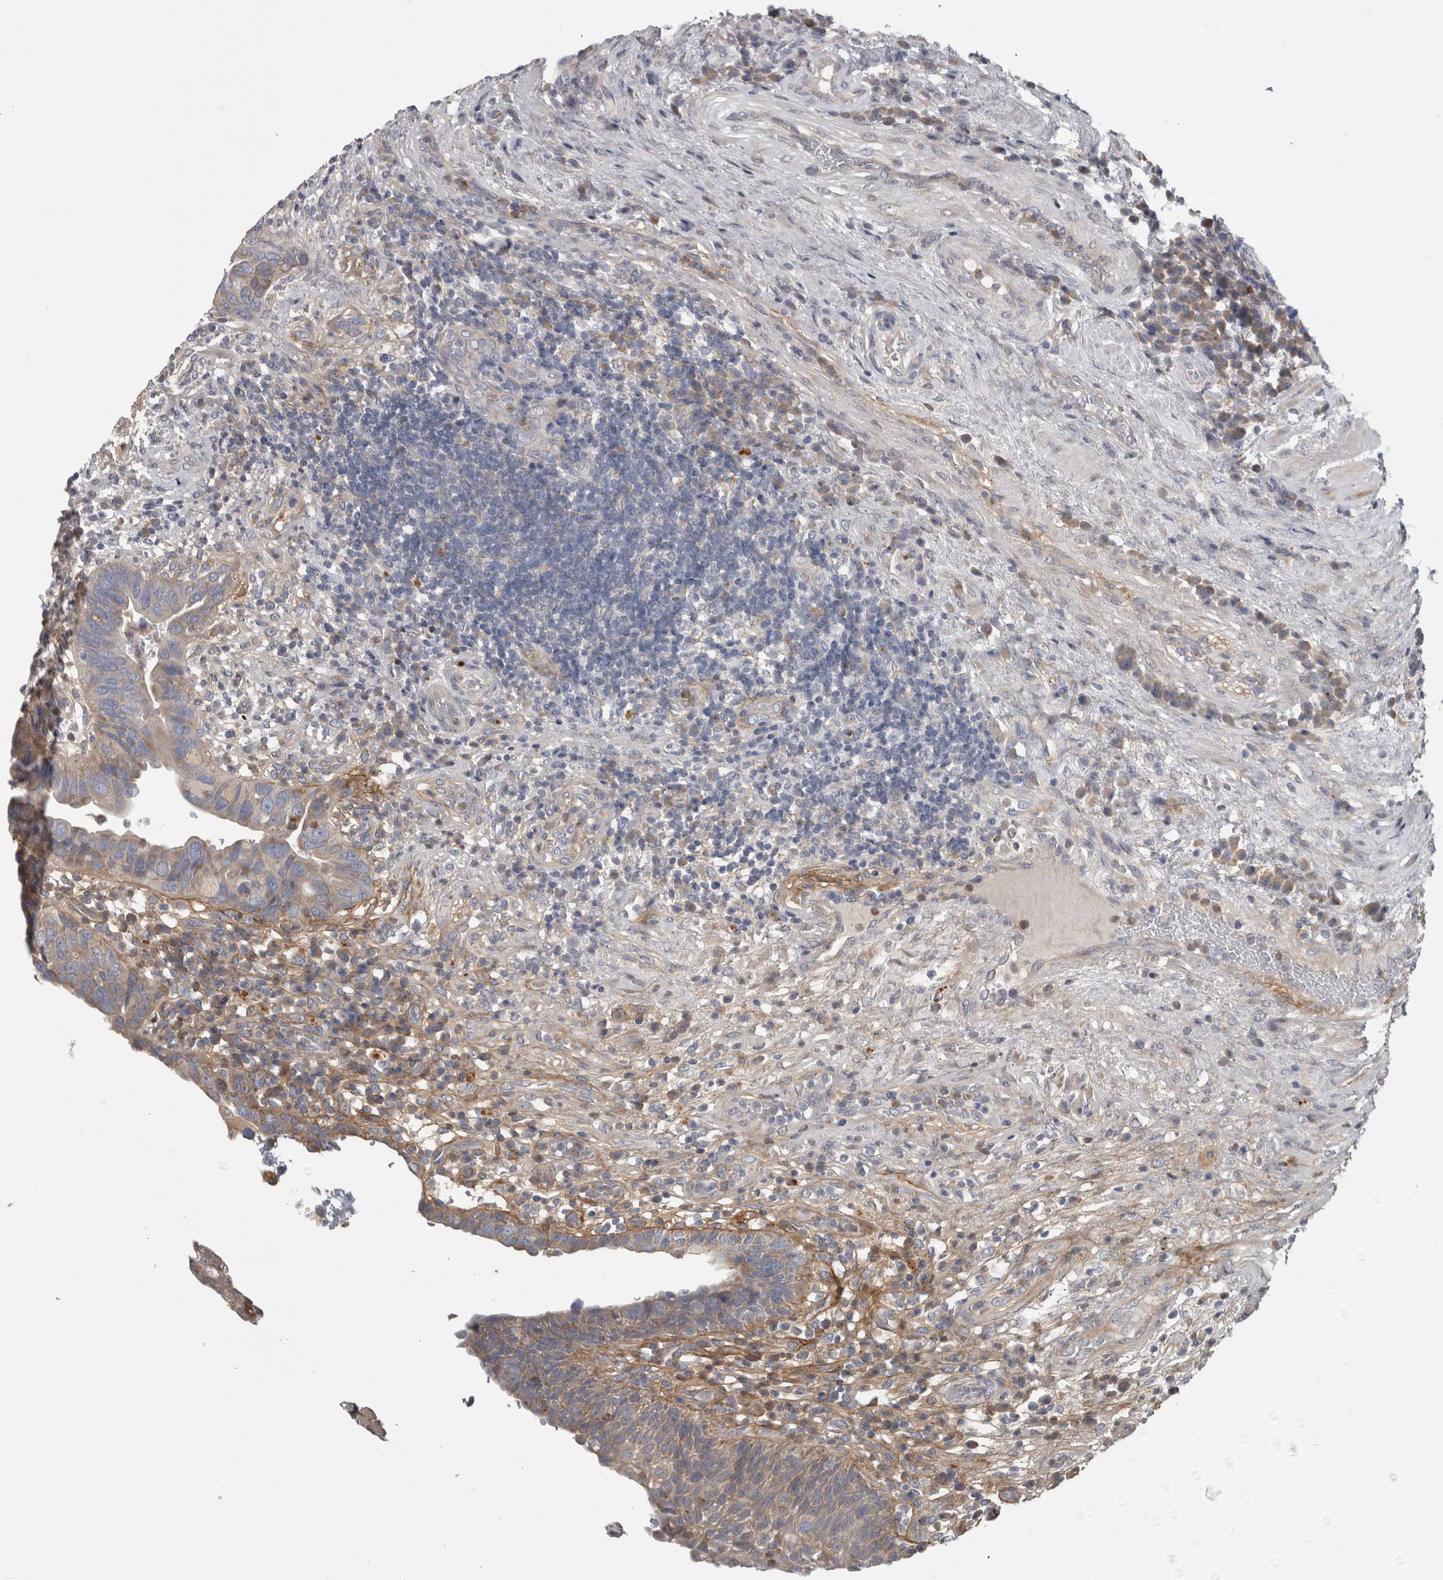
{"staining": {"intensity": "weak", "quantity": "25%-75%", "location": "cytoplasmic/membranous"}, "tissue": "urothelial cancer", "cell_type": "Tumor cells", "image_type": "cancer", "snomed": [{"axis": "morphology", "description": "Urothelial carcinoma, High grade"}, {"axis": "topography", "description": "Urinary bladder"}], "caption": "Urothelial carcinoma (high-grade) stained with IHC displays weak cytoplasmic/membranous positivity in approximately 25%-75% of tumor cells.", "gene": "ATXN2", "patient": {"sex": "female", "age": 82}}